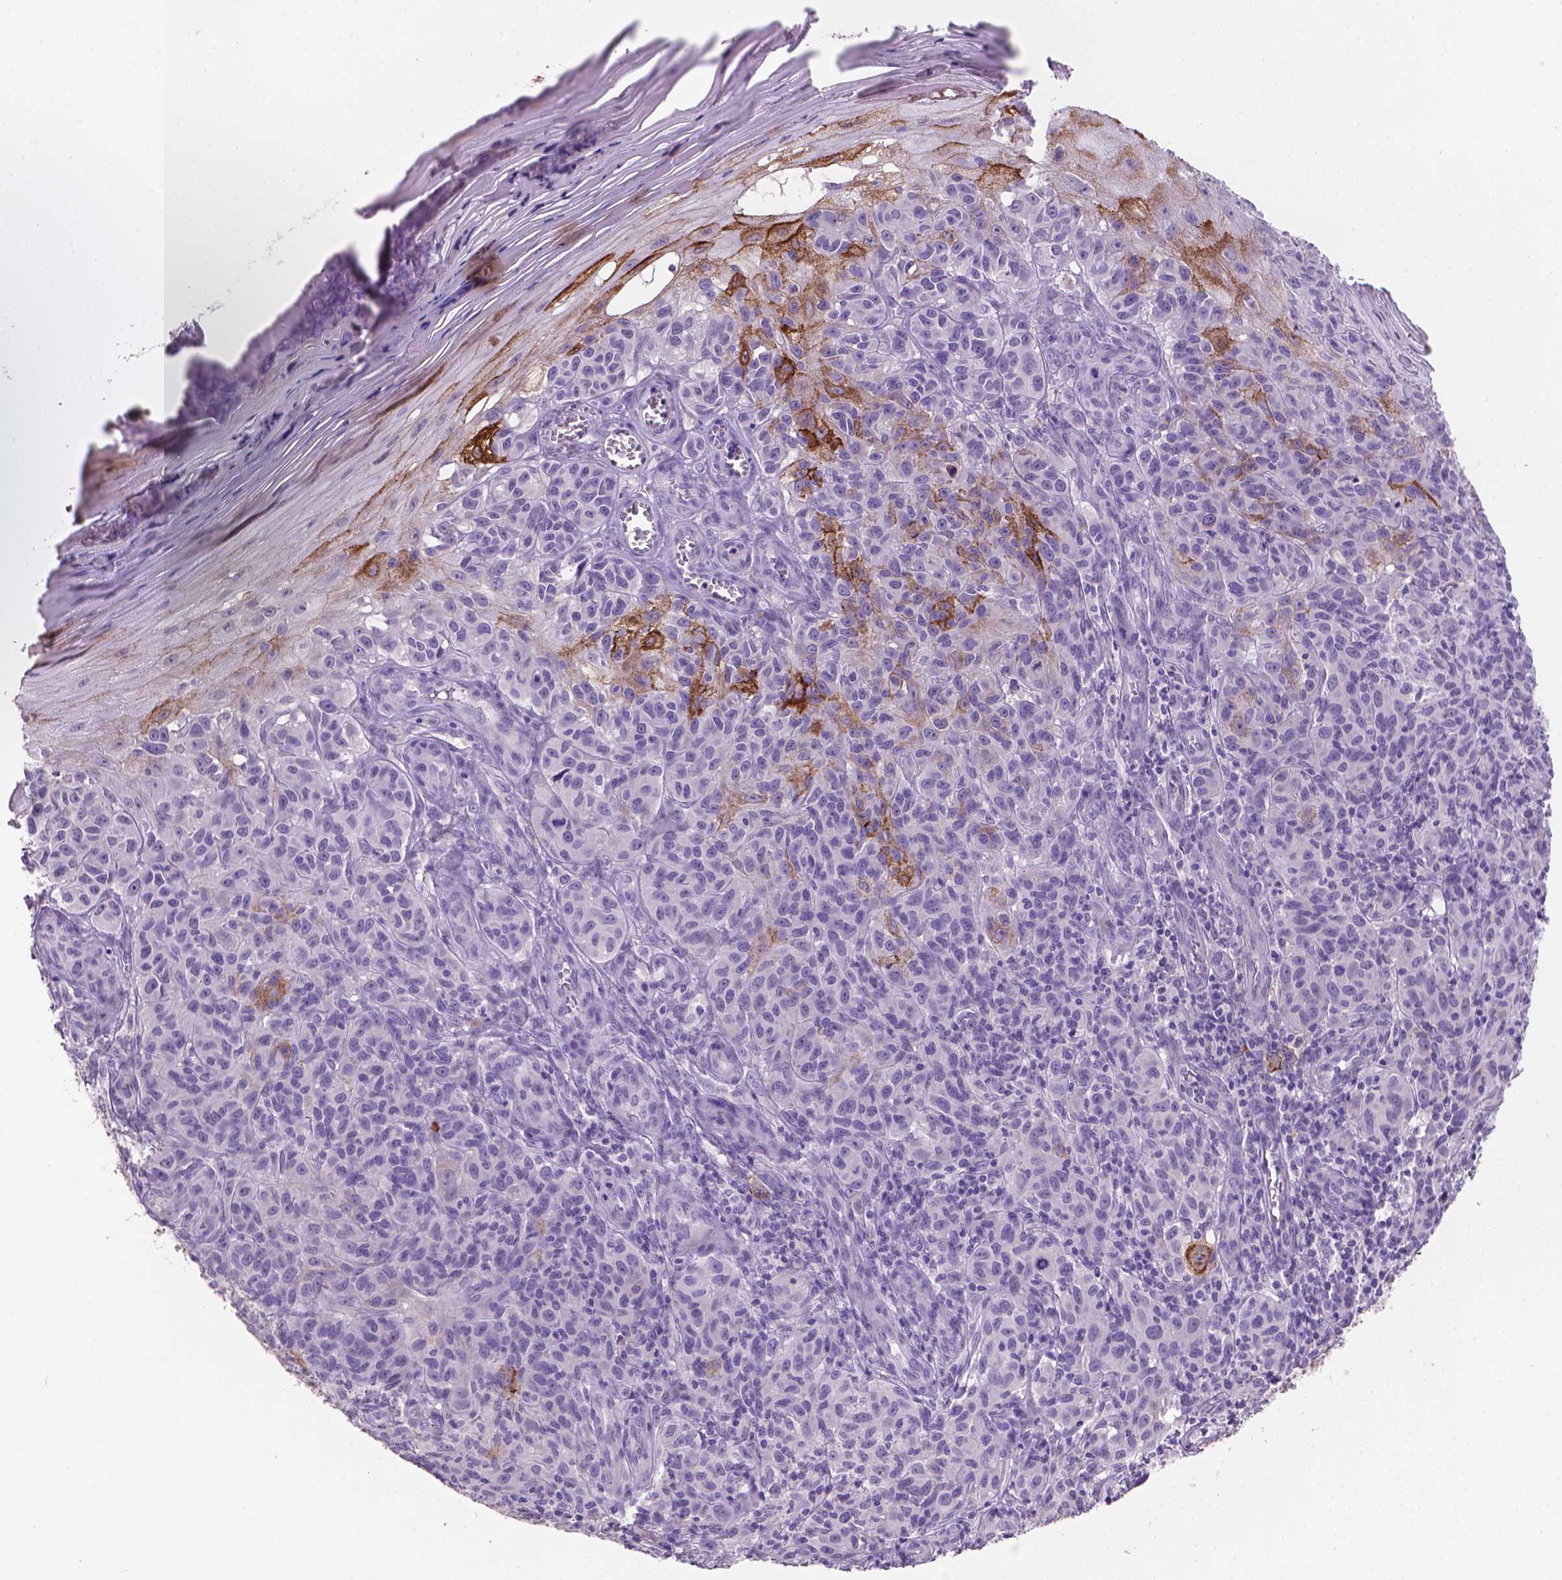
{"staining": {"intensity": "negative", "quantity": "none", "location": "none"}, "tissue": "melanoma", "cell_type": "Tumor cells", "image_type": "cancer", "snomed": [{"axis": "morphology", "description": "Malignant melanoma, NOS"}, {"axis": "topography", "description": "Skin"}], "caption": "Immunohistochemistry histopathology image of malignant melanoma stained for a protein (brown), which exhibits no staining in tumor cells.", "gene": "MUC1", "patient": {"sex": "female", "age": 53}}